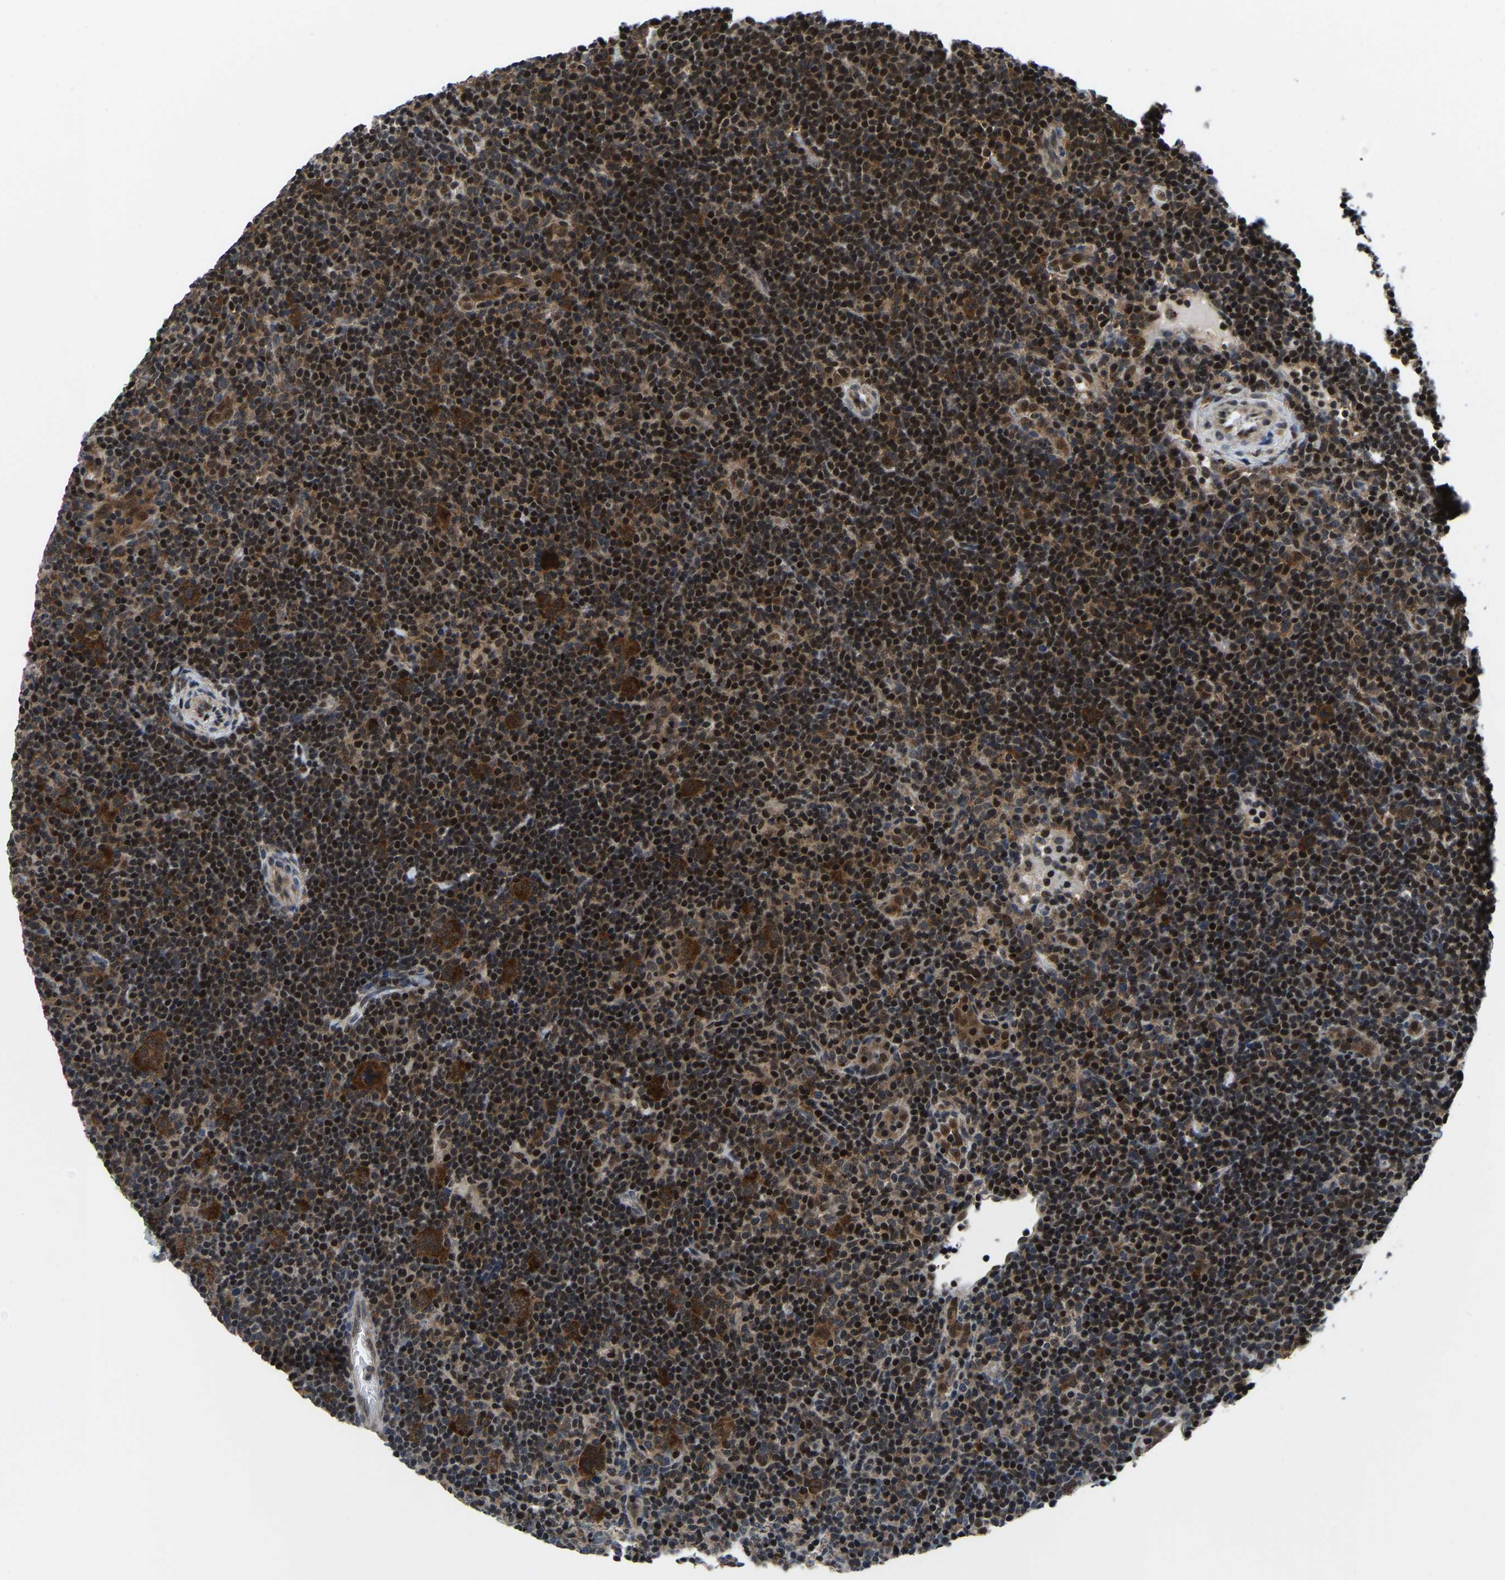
{"staining": {"intensity": "strong", "quantity": ">75%", "location": "cytoplasmic/membranous"}, "tissue": "lymphoma", "cell_type": "Tumor cells", "image_type": "cancer", "snomed": [{"axis": "morphology", "description": "Hodgkin's disease, NOS"}, {"axis": "topography", "description": "Lymph node"}], "caption": "Protein expression analysis of human Hodgkin's disease reveals strong cytoplasmic/membranous positivity in about >75% of tumor cells.", "gene": "DFFA", "patient": {"sex": "female", "age": 57}}